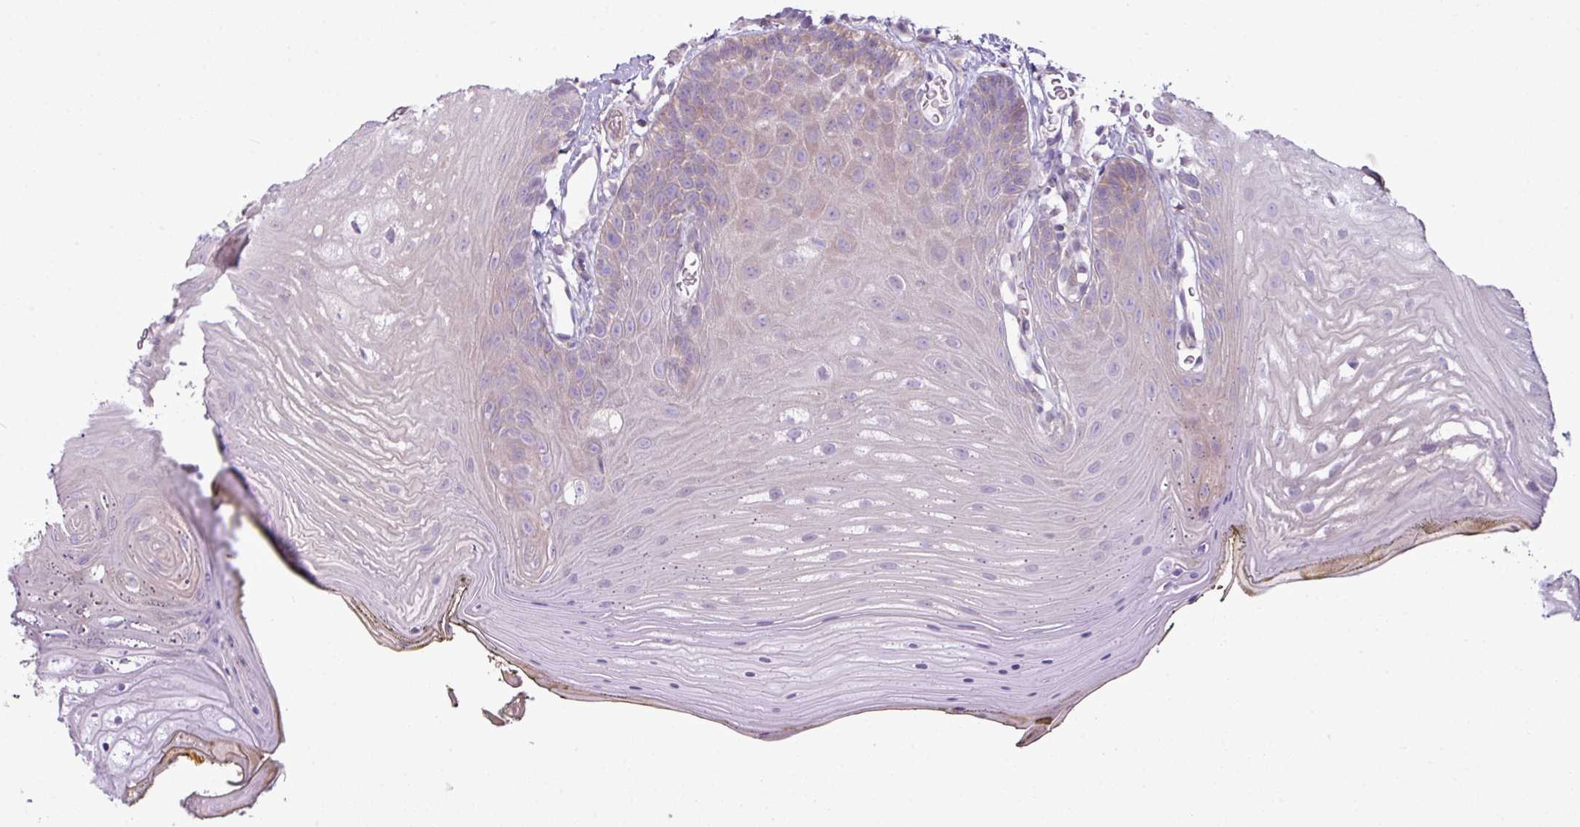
{"staining": {"intensity": "moderate", "quantity": "25%-75%", "location": "cytoplasmic/membranous"}, "tissue": "oral mucosa", "cell_type": "Squamous epithelial cells", "image_type": "normal", "snomed": [{"axis": "morphology", "description": "Normal tissue, NOS"}, {"axis": "morphology", "description": "Squamous cell carcinoma, NOS"}, {"axis": "topography", "description": "Oral tissue"}, {"axis": "topography", "description": "Head-Neck"}], "caption": "A brown stain labels moderate cytoplasmic/membranous positivity of a protein in squamous epithelial cells of benign human oral mucosa.", "gene": "CAMK2A", "patient": {"sex": "female", "age": 81}}